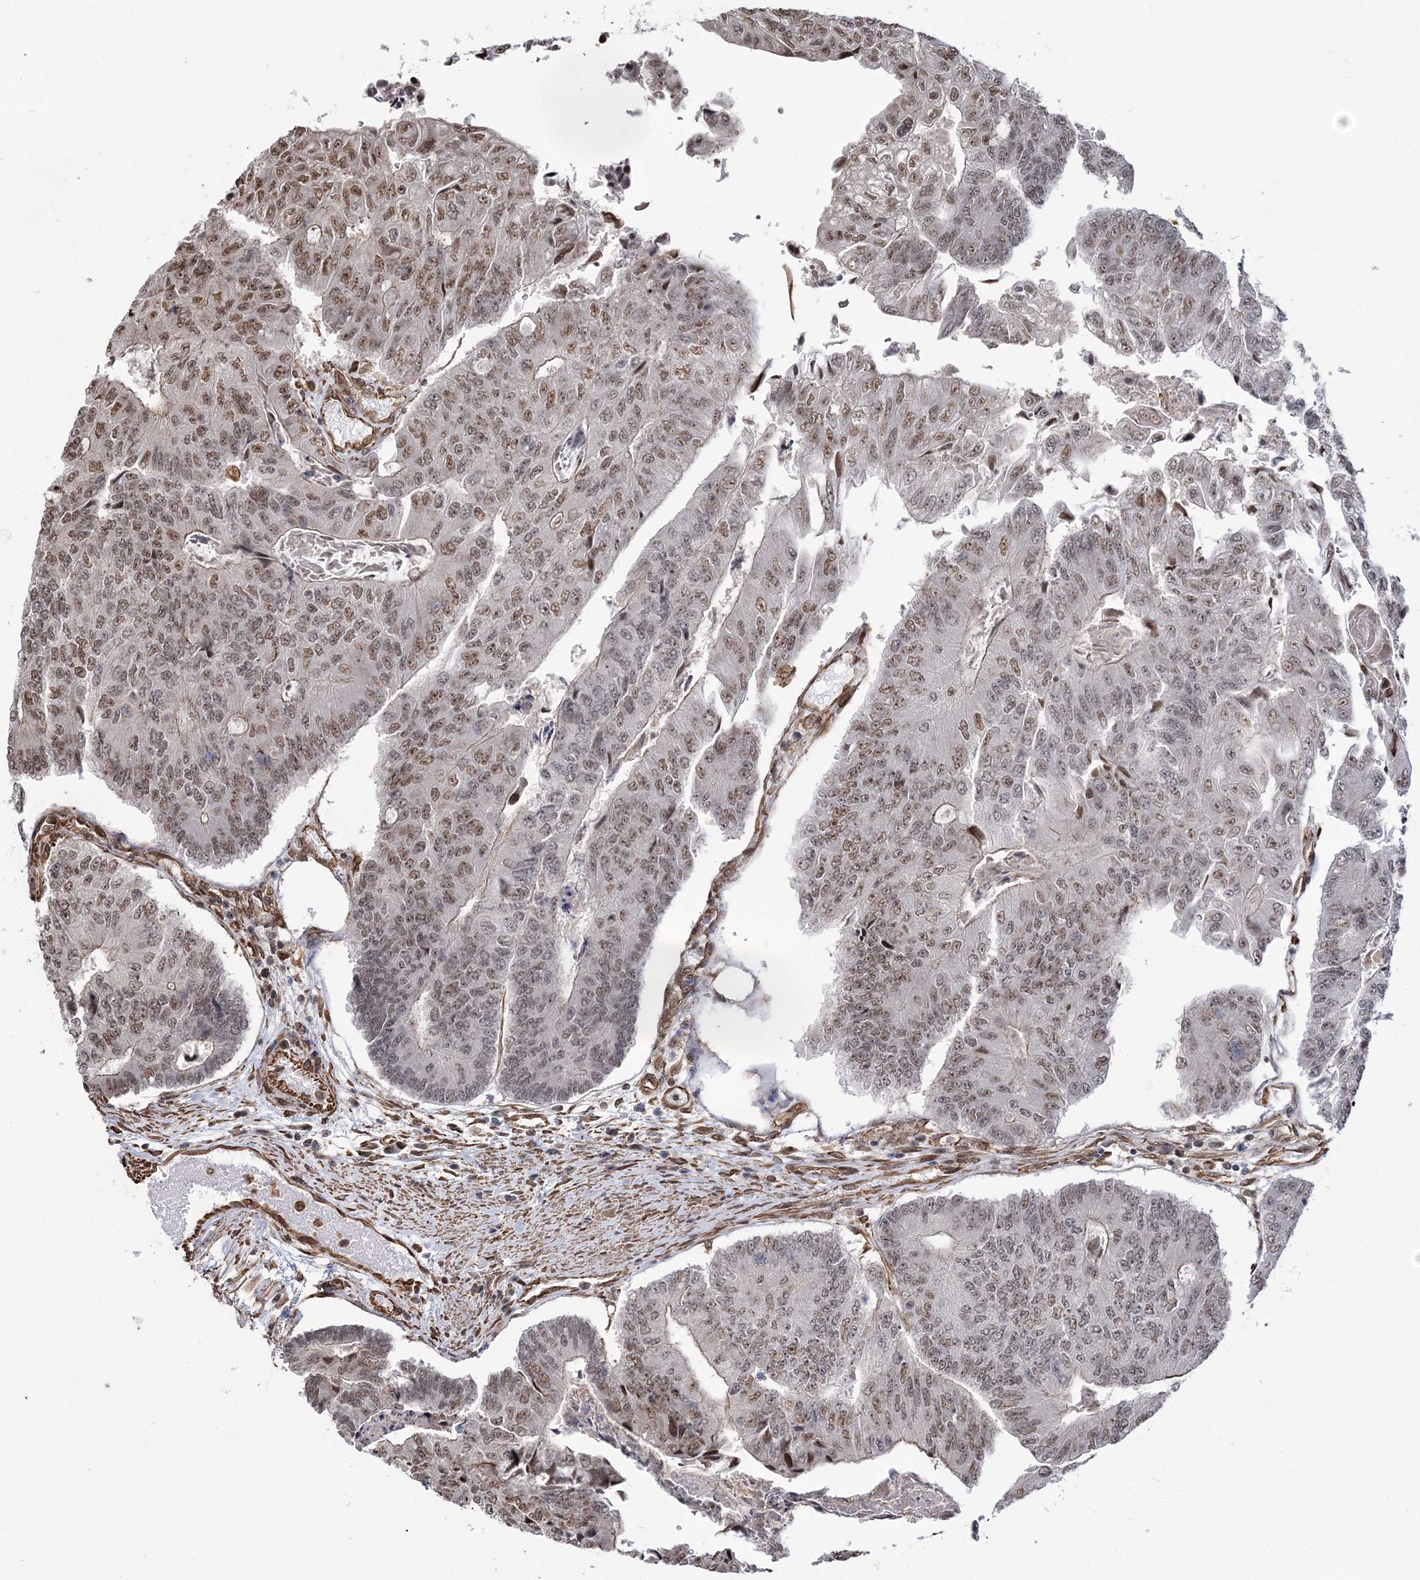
{"staining": {"intensity": "moderate", "quantity": ">75%", "location": "nuclear"}, "tissue": "colorectal cancer", "cell_type": "Tumor cells", "image_type": "cancer", "snomed": [{"axis": "morphology", "description": "Adenocarcinoma, NOS"}, {"axis": "topography", "description": "Colon"}], "caption": "IHC of human colorectal cancer (adenocarcinoma) reveals medium levels of moderate nuclear expression in about >75% of tumor cells. The staining is performed using DAB (3,3'-diaminobenzidine) brown chromogen to label protein expression. The nuclei are counter-stained blue using hematoxylin.", "gene": "ATP11B", "patient": {"sex": "female", "age": 67}}